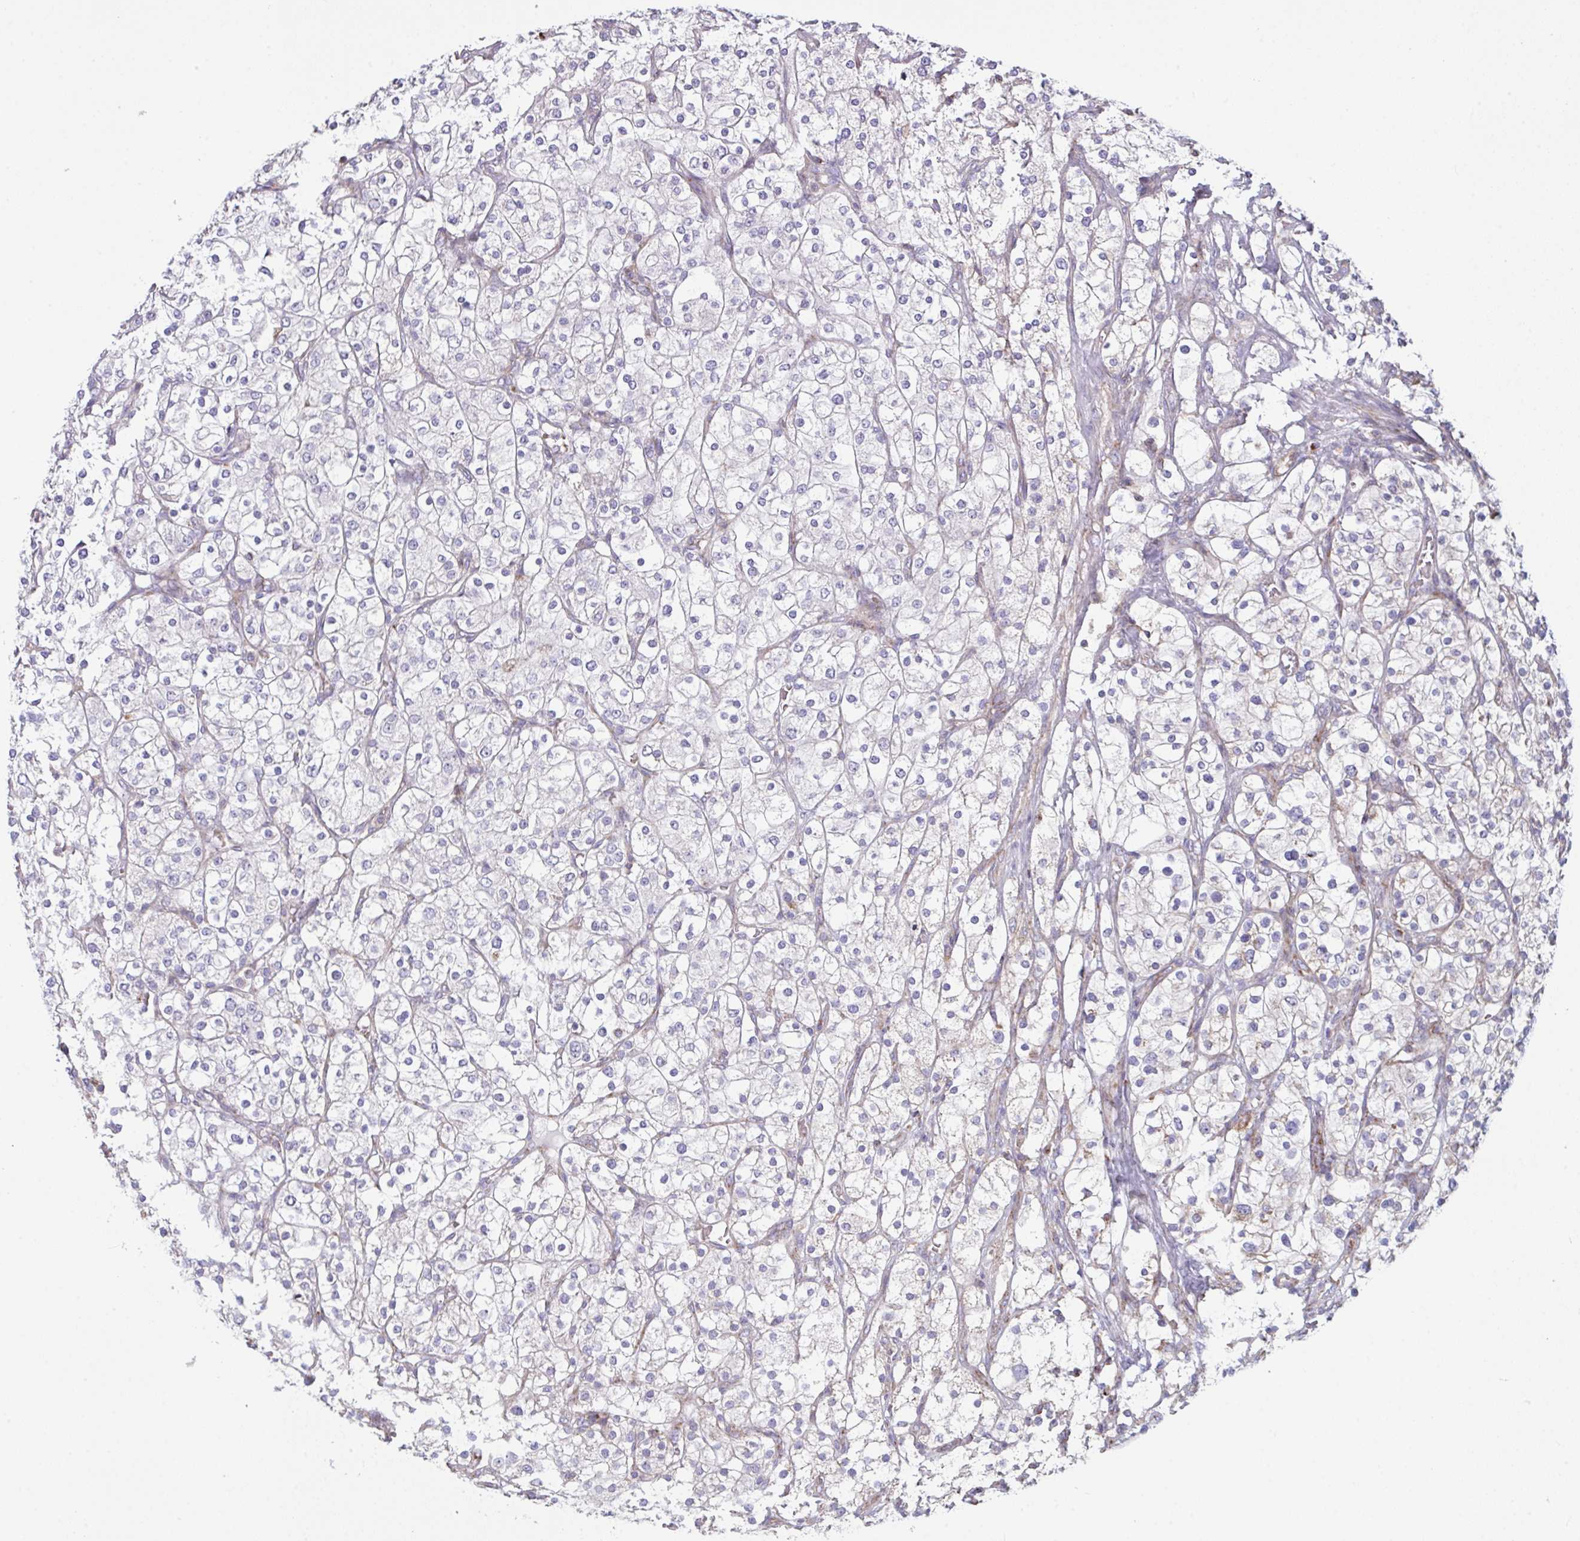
{"staining": {"intensity": "negative", "quantity": "none", "location": "none"}, "tissue": "renal cancer", "cell_type": "Tumor cells", "image_type": "cancer", "snomed": [{"axis": "morphology", "description": "Adenocarcinoma, NOS"}, {"axis": "topography", "description": "Kidney"}], "caption": "IHC of renal cancer (adenocarcinoma) displays no positivity in tumor cells.", "gene": "MICOS10", "patient": {"sex": "male", "age": 80}}